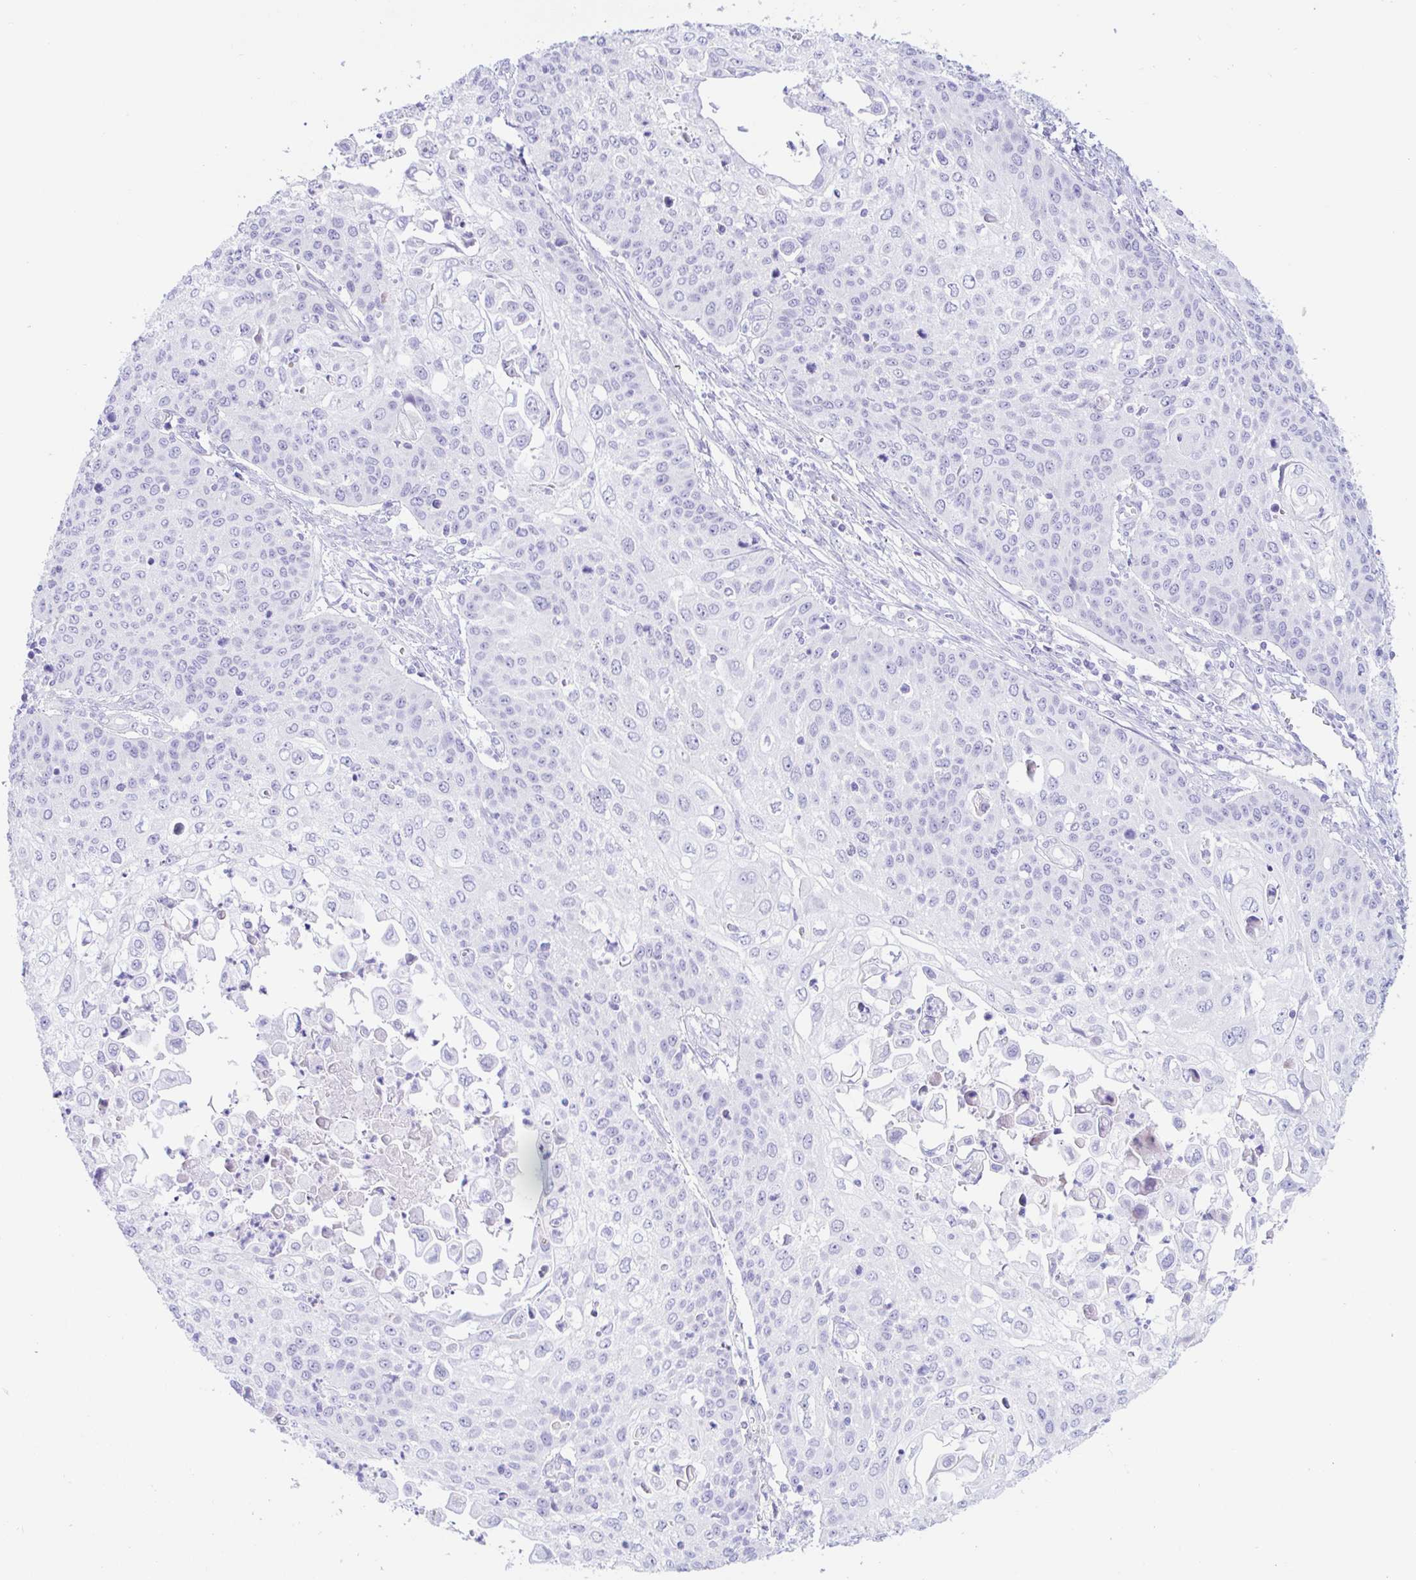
{"staining": {"intensity": "negative", "quantity": "none", "location": "none"}, "tissue": "cervical cancer", "cell_type": "Tumor cells", "image_type": "cancer", "snomed": [{"axis": "morphology", "description": "Squamous cell carcinoma, NOS"}, {"axis": "topography", "description": "Cervix"}], "caption": "The histopathology image reveals no staining of tumor cells in cervical squamous cell carcinoma. (Immunohistochemistry, brightfield microscopy, high magnification).", "gene": "PINLYP", "patient": {"sex": "female", "age": 65}}